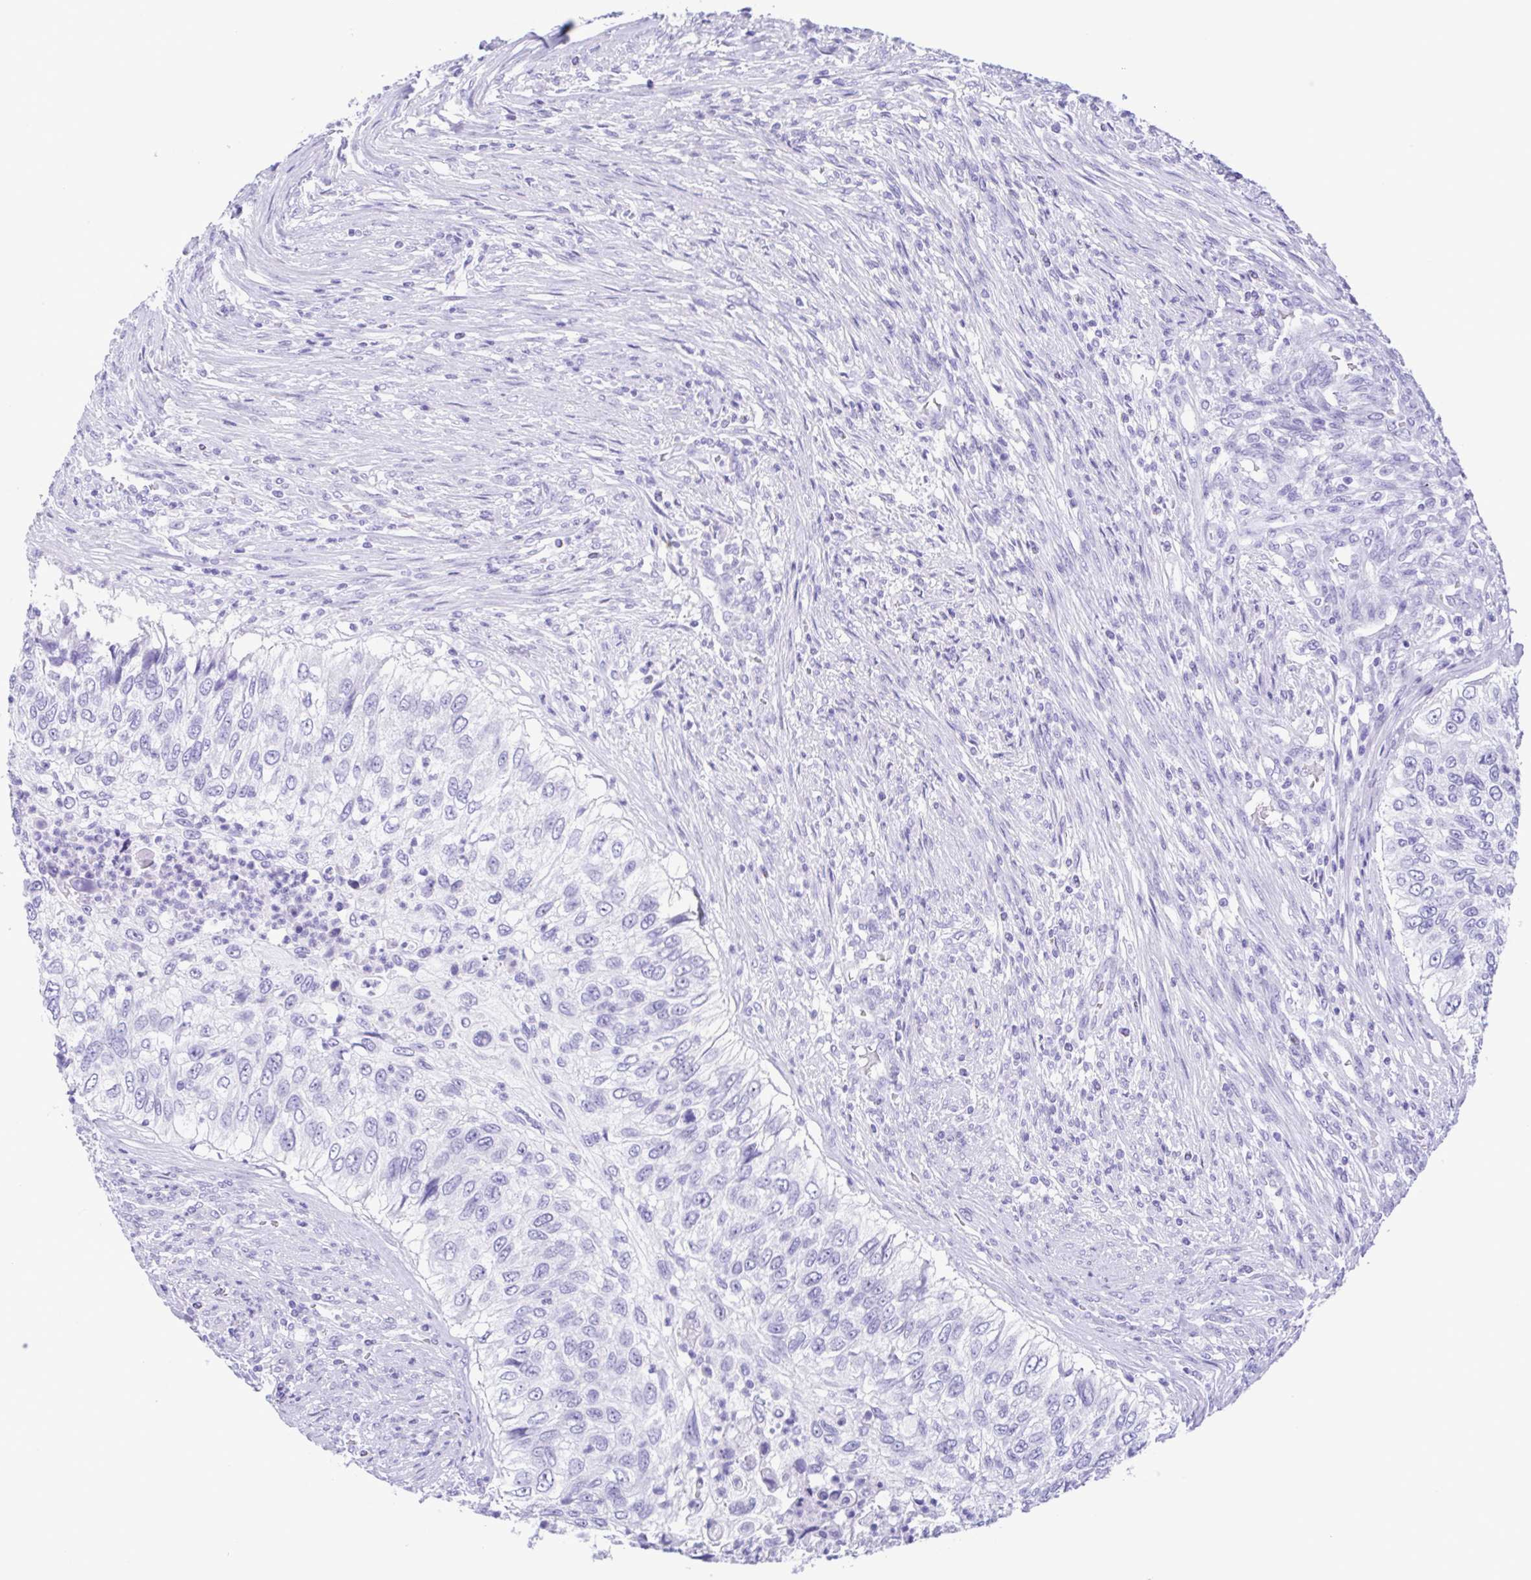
{"staining": {"intensity": "negative", "quantity": "none", "location": "none"}, "tissue": "urothelial cancer", "cell_type": "Tumor cells", "image_type": "cancer", "snomed": [{"axis": "morphology", "description": "Urothelial carcinoma, High grade"}, {"axis": "topography", "description": "Urinary bladder"}], "caption": "A histopathology image of human urothelial cancer is negative for staining in tumor cells. The staining was performed using DAB (3,3'-diaminobenzidine) to visualize the protein expression in brown, while the nuclei were stained in blue with hematoxylin (Magnification: 20x).", "gene": "TSPY2", "patient": {"sex": "female", "age": 60}}